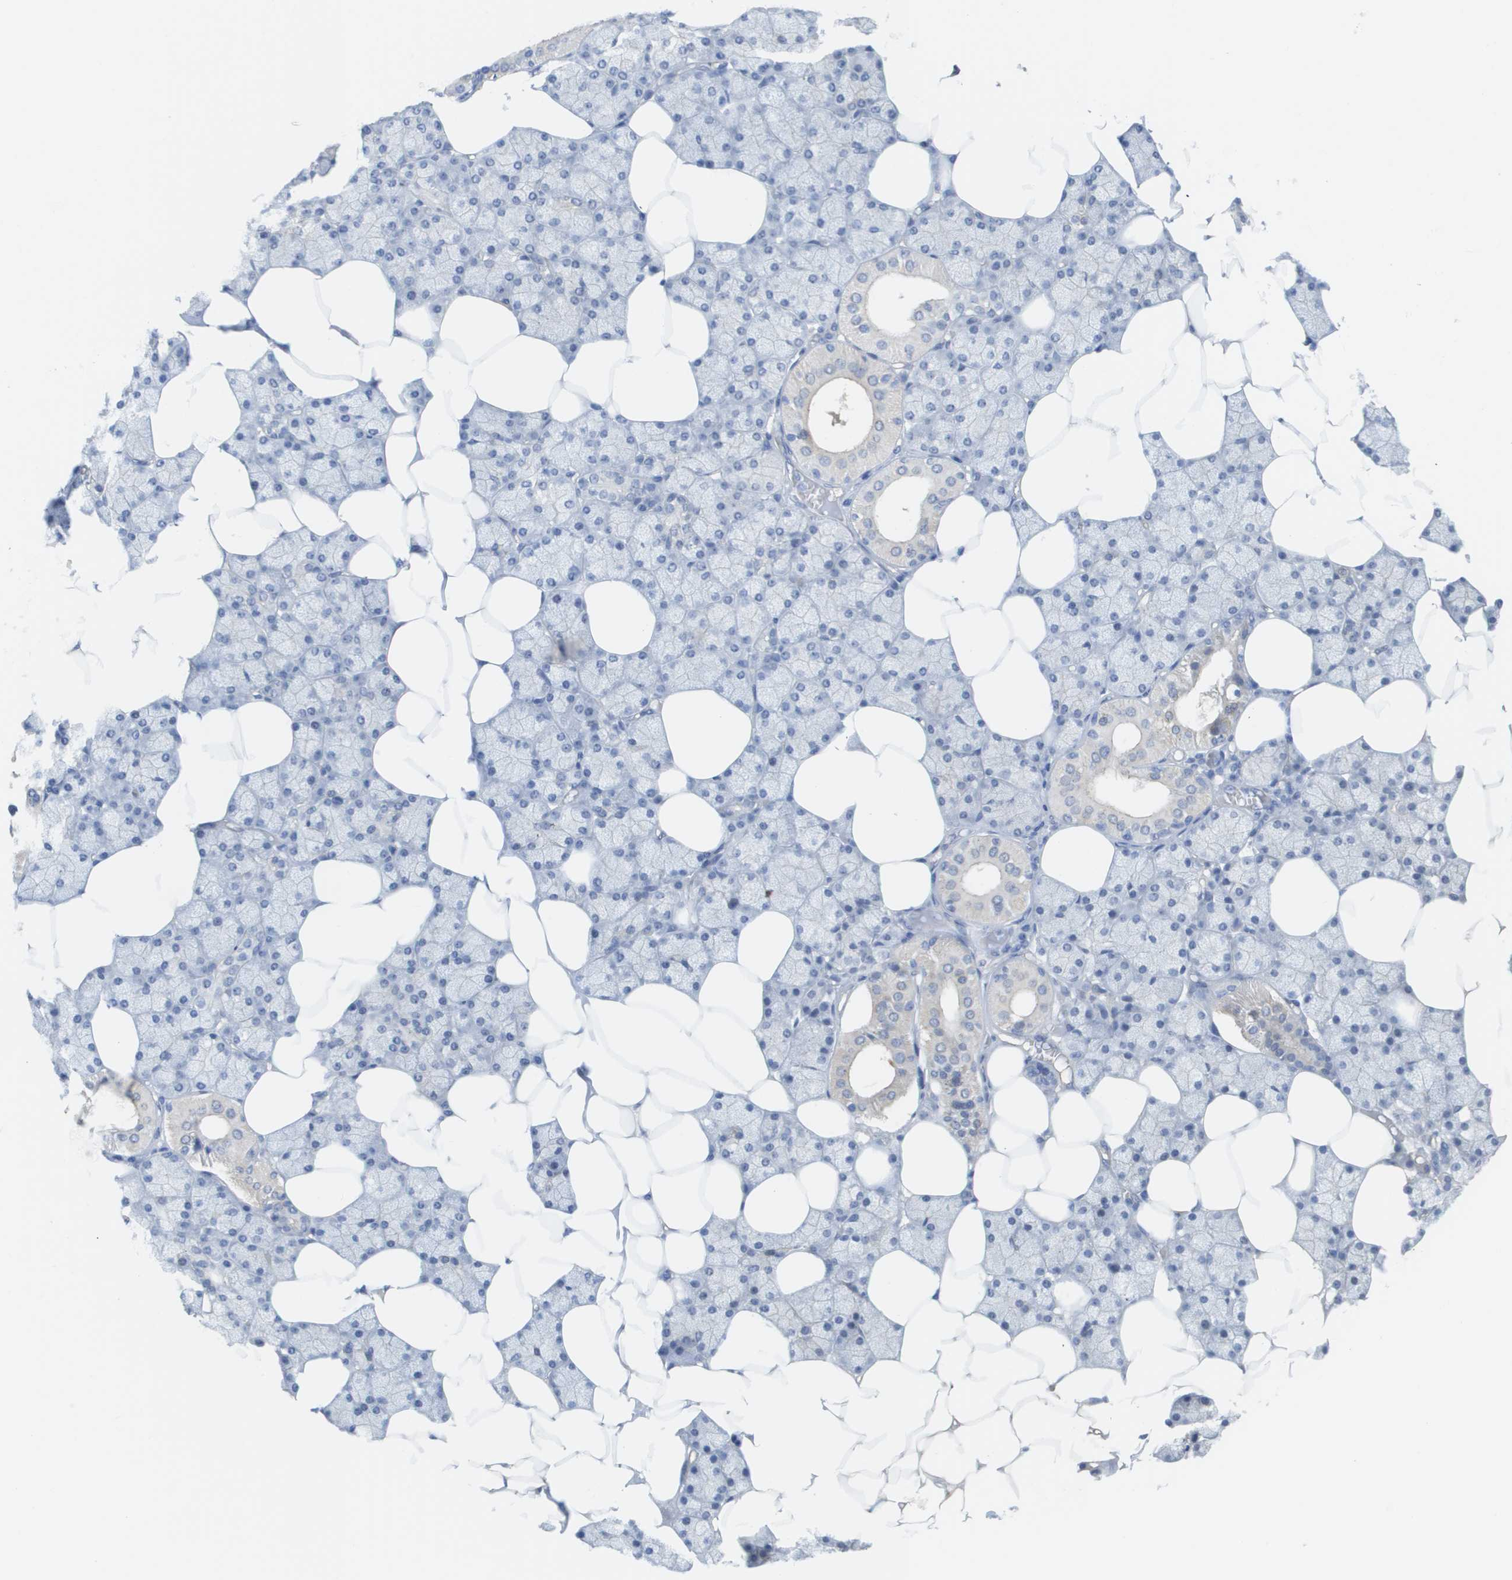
{"staining": {"intensity": "negative", "quantity": "none", "location": "none"}, "tissue": "salivary gland", "cell_type": "Glandular cells", "image_type": "normal", "snomed": [{"axis": "morphology", "description": "Normal tissue, NOS"}, {"axis": "topography", "description": "Salivary gland"}], "caption": "IHC photomicrograph of normal human salivary gland stained for a protein (brown), which reveals no staining in glandular cells.", "gene": "MYL3", "patient": {"sex": "male", "age": 62}}